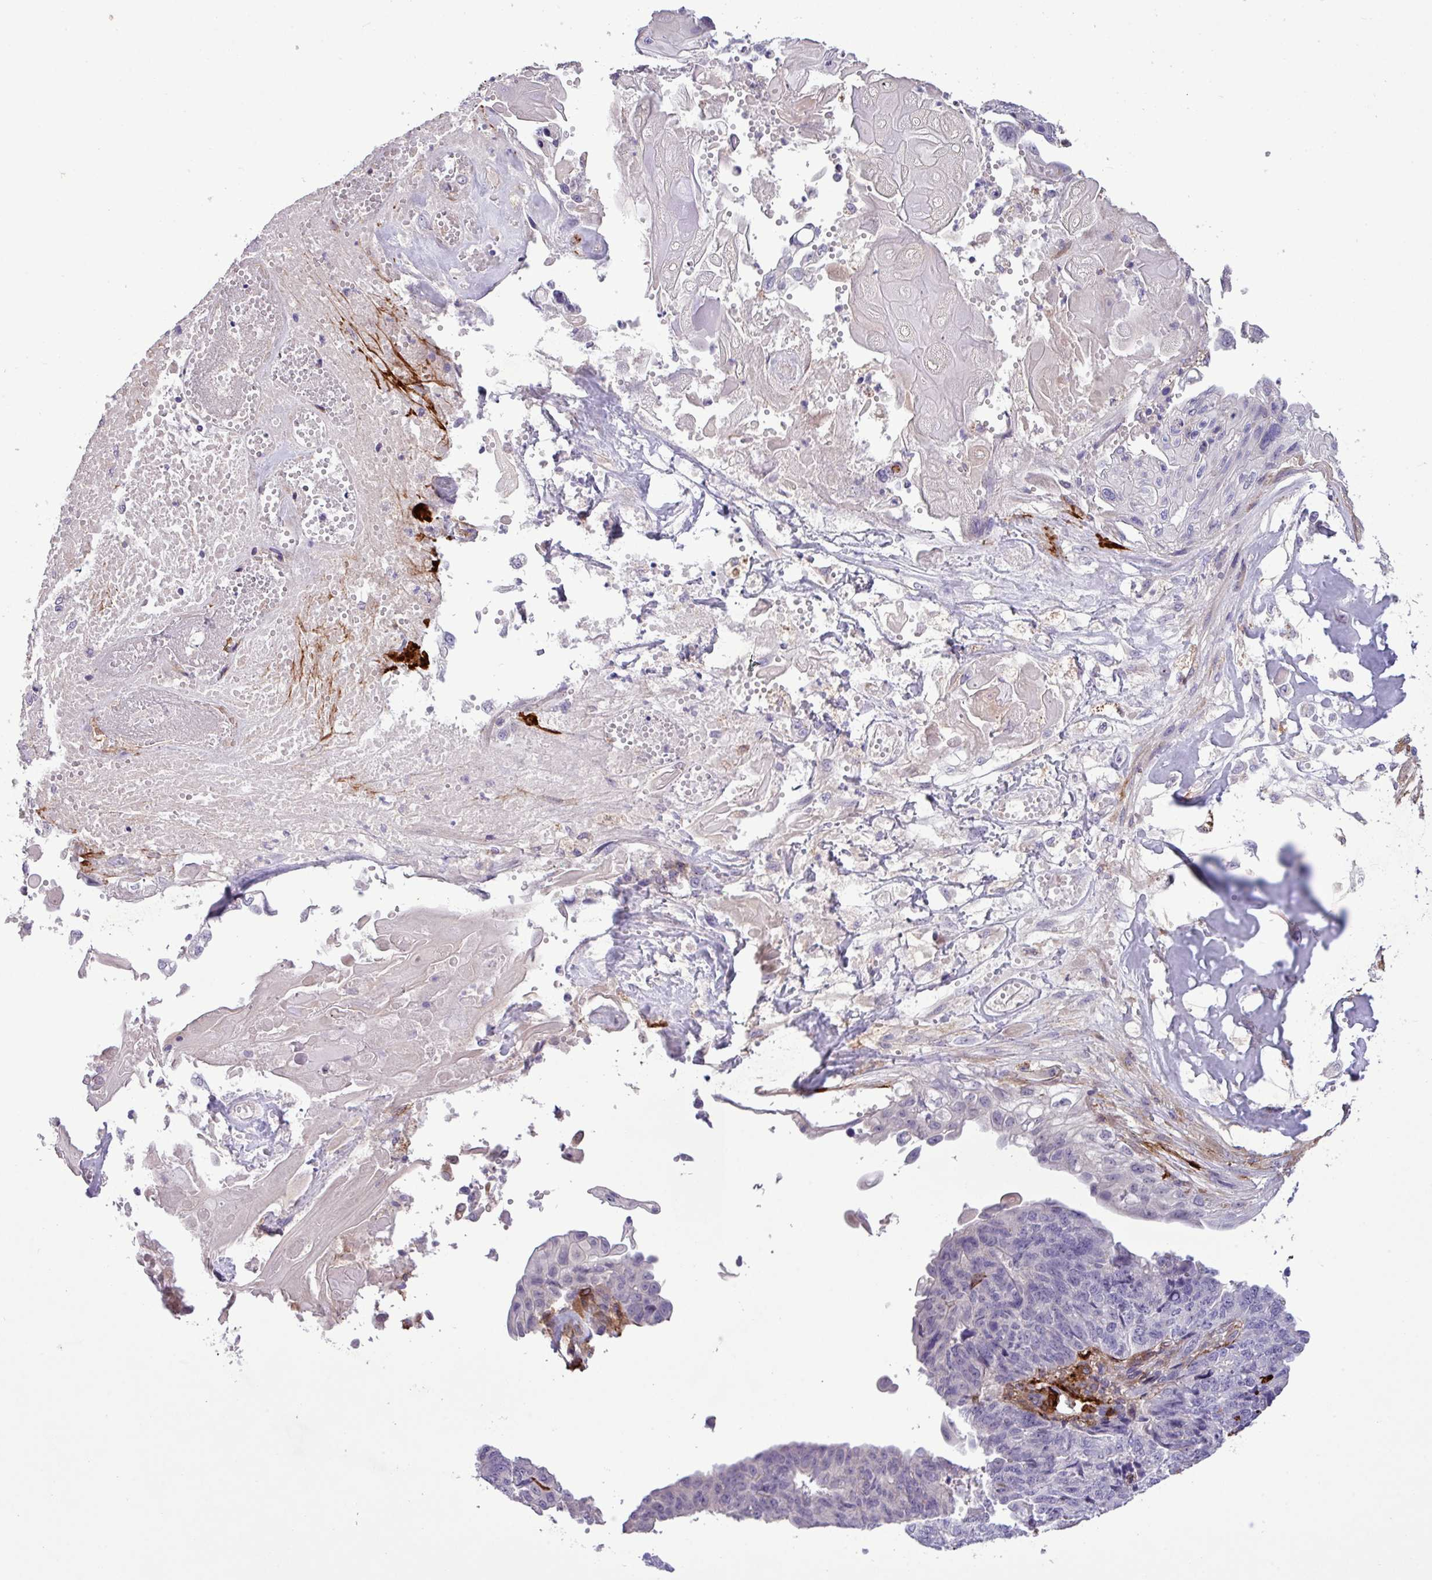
{"staining": {"intensity": "negative", "quantity": "none", "location": "none"}, "tissue": "endometrial cancer", "cell_type": "Tumor cells", "image_type": "cancer", "snomed": [{"axis": "morphology", "description": "Adenocarcinoma, NOS"}, {"axis": "topography", "description": "Endometrium"}], "caption": "Immunohistochemical staining of human endometrial adenocarcinoma shows no significant staining in tumor cells.", "gene": "CD248", "patient": {"sex": "female", "age": 32}}